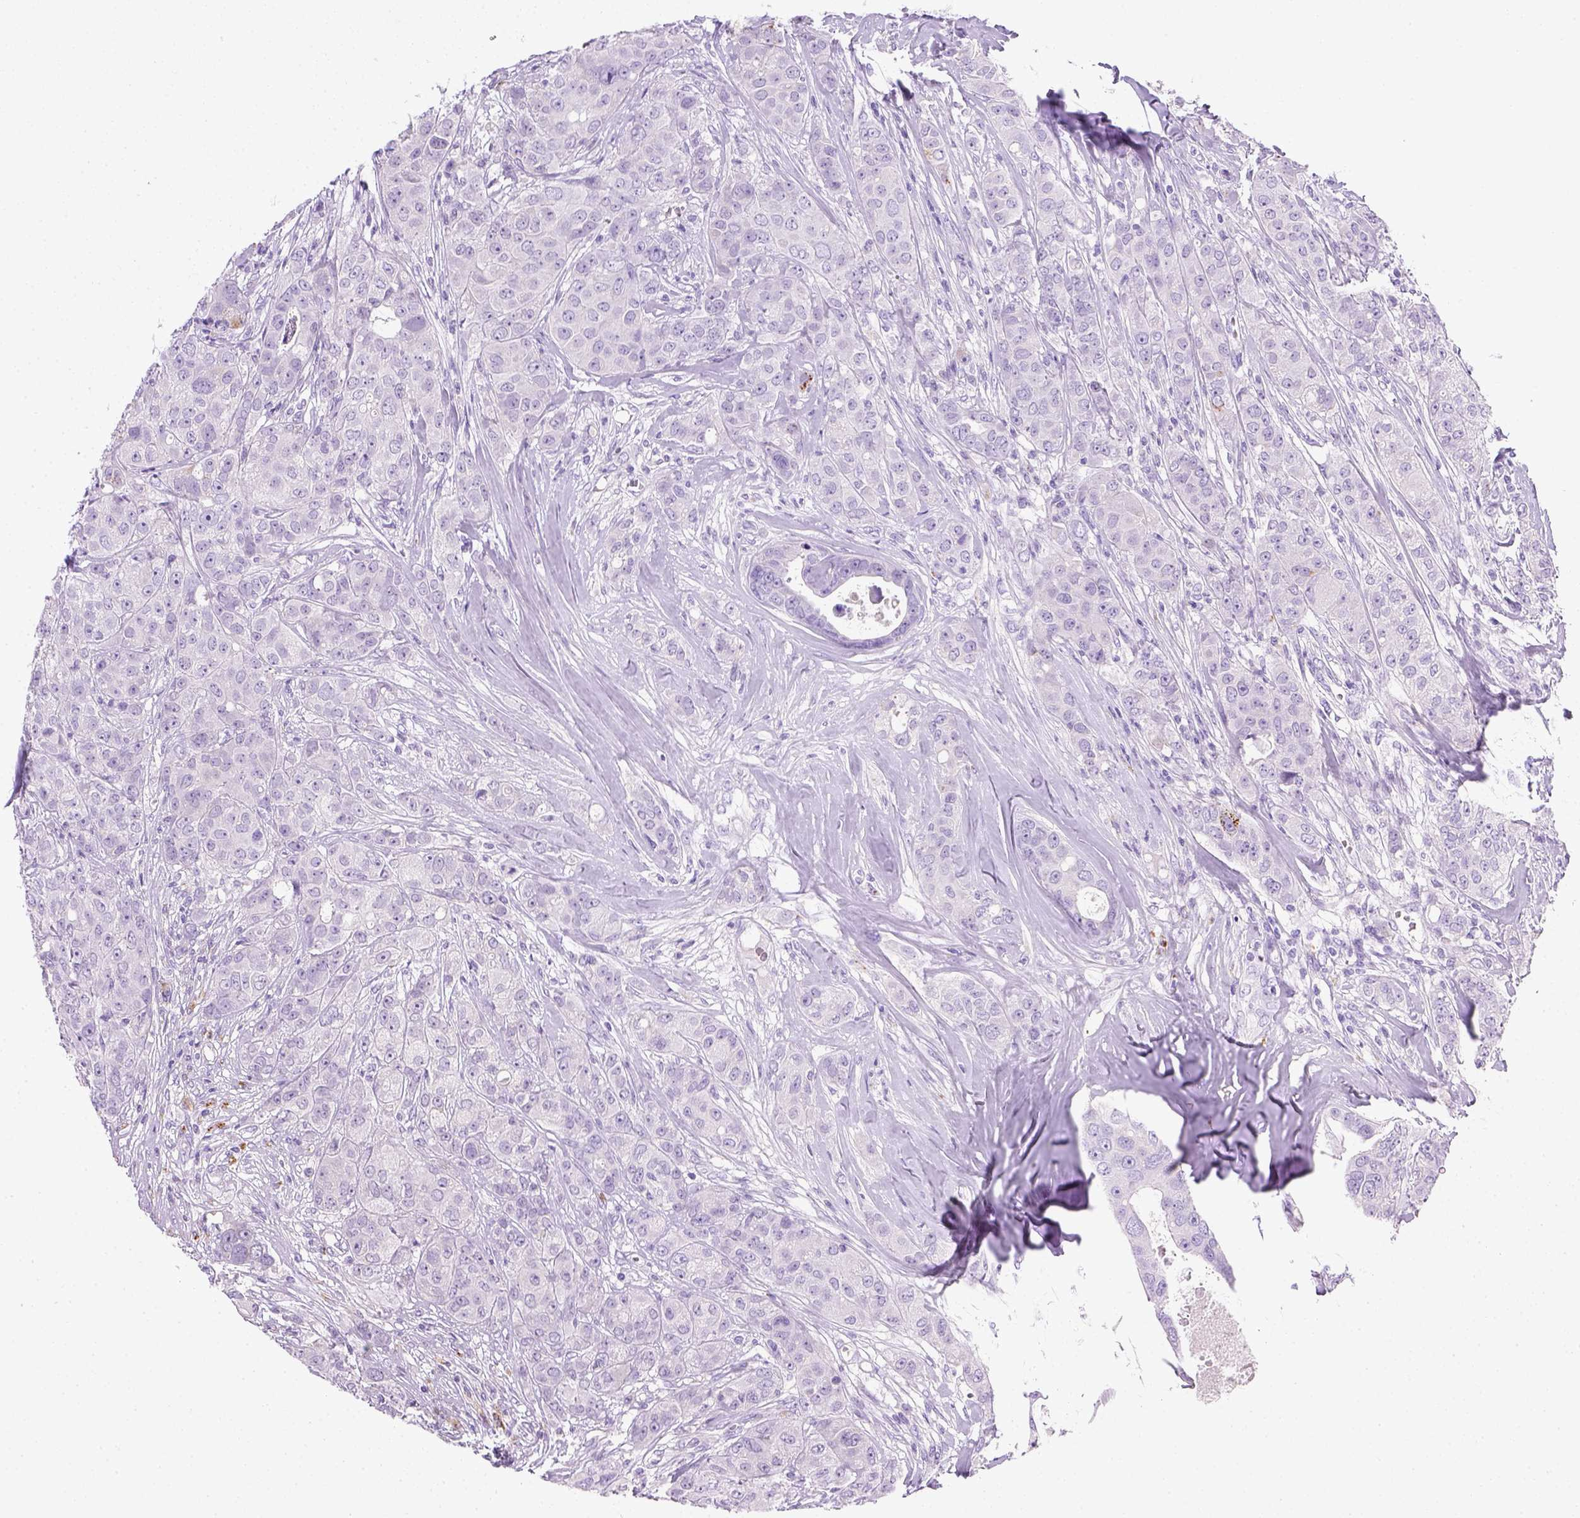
{"staining": {"intensity": "negative", "quantity": "none", "location": "none"}, "tissue": "breast cancer", "cell_type": "Tumor cells", "image_type": "cancer", "snomed": [{"axis": "morphology", "description": "Duct carcinoma"}, {"axis": "topography", "description": "Breast"}], "caption": "A high-resolution photomicrograph shows IHC staining of breast infiltrating ductal carcinoma, which displays no significant positivity in tumor cells.", "gene": "KRT71", "patient": {"sex": "female", "age": 43}}